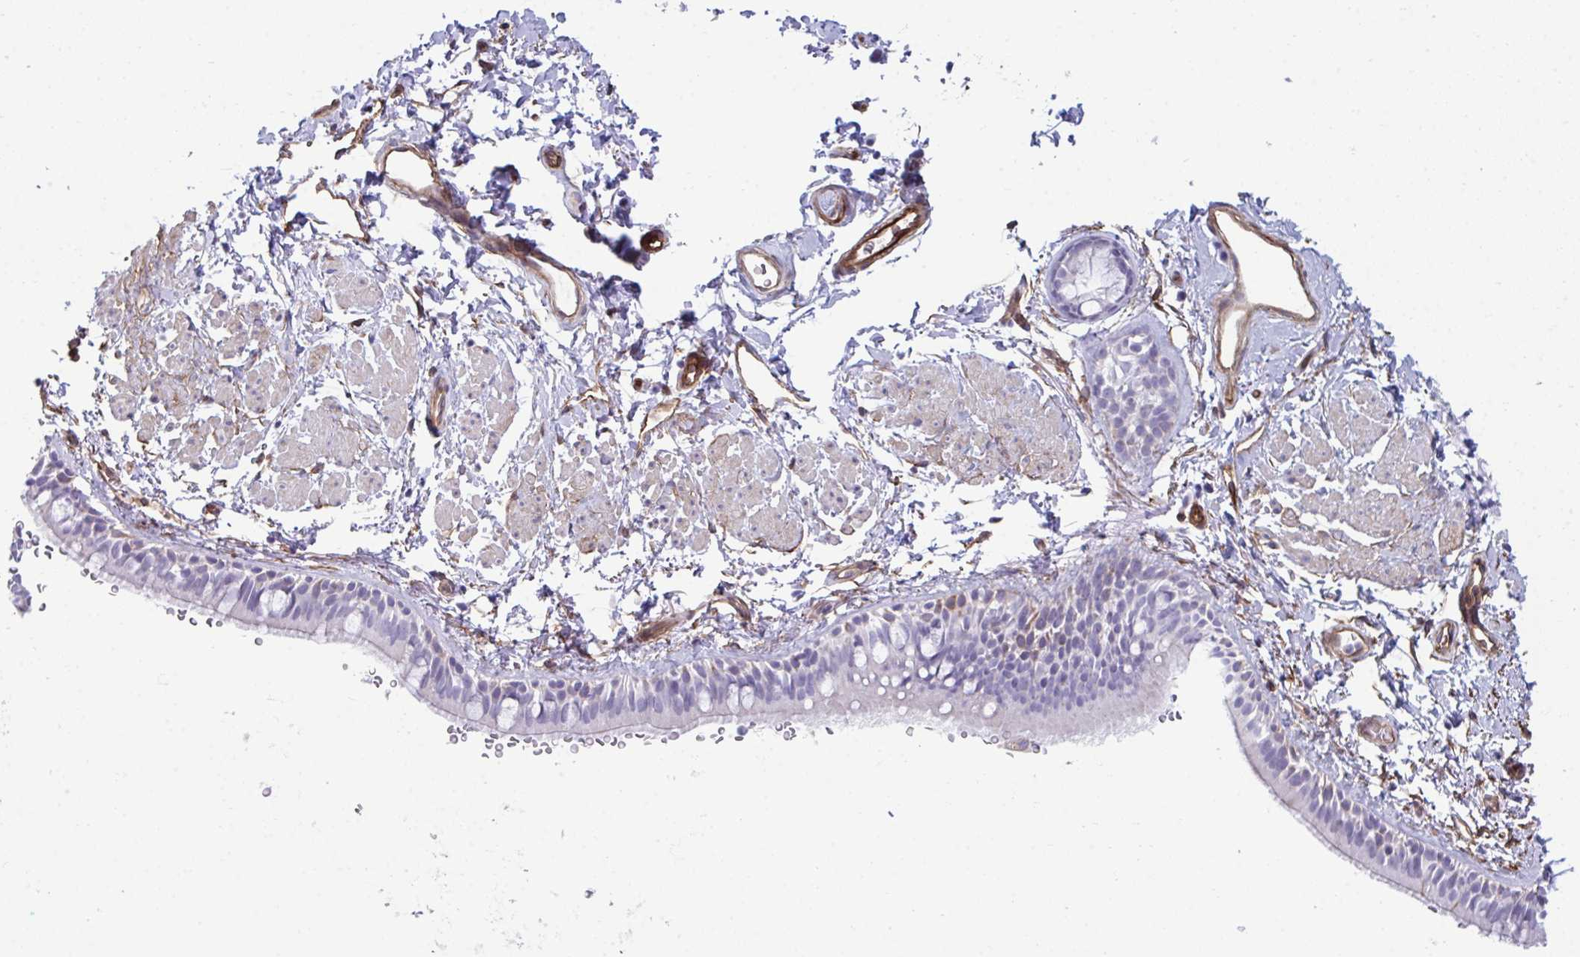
{"staining": {"intensity": "weak", "quantity": "<25%", "location": "cytoplasmic/membranous"}, "tissue": "bronchus", "cell_type": "Respiratory epithelial cells", "image_type": "normal", "snomed": [{"axis": "morphology", "description": "Normal tissue, NOS"}, {"axis": "topography", "description": "Lymph node"}, {"axis": "topography", "description": "Cartilage tissue"}, {"axis": "topography", "description": "Bronchus"}], "caption": "High magnification brightfield microscopy of benign bronchus stained with DAB (3,3'-diaminobenzidine) (brown) and counterstained with hematoxylin (blue): respiratory epithelial cells show no significant expression.", "gene": "UBL3", "patient": {"sex": "female", "age": 70}}